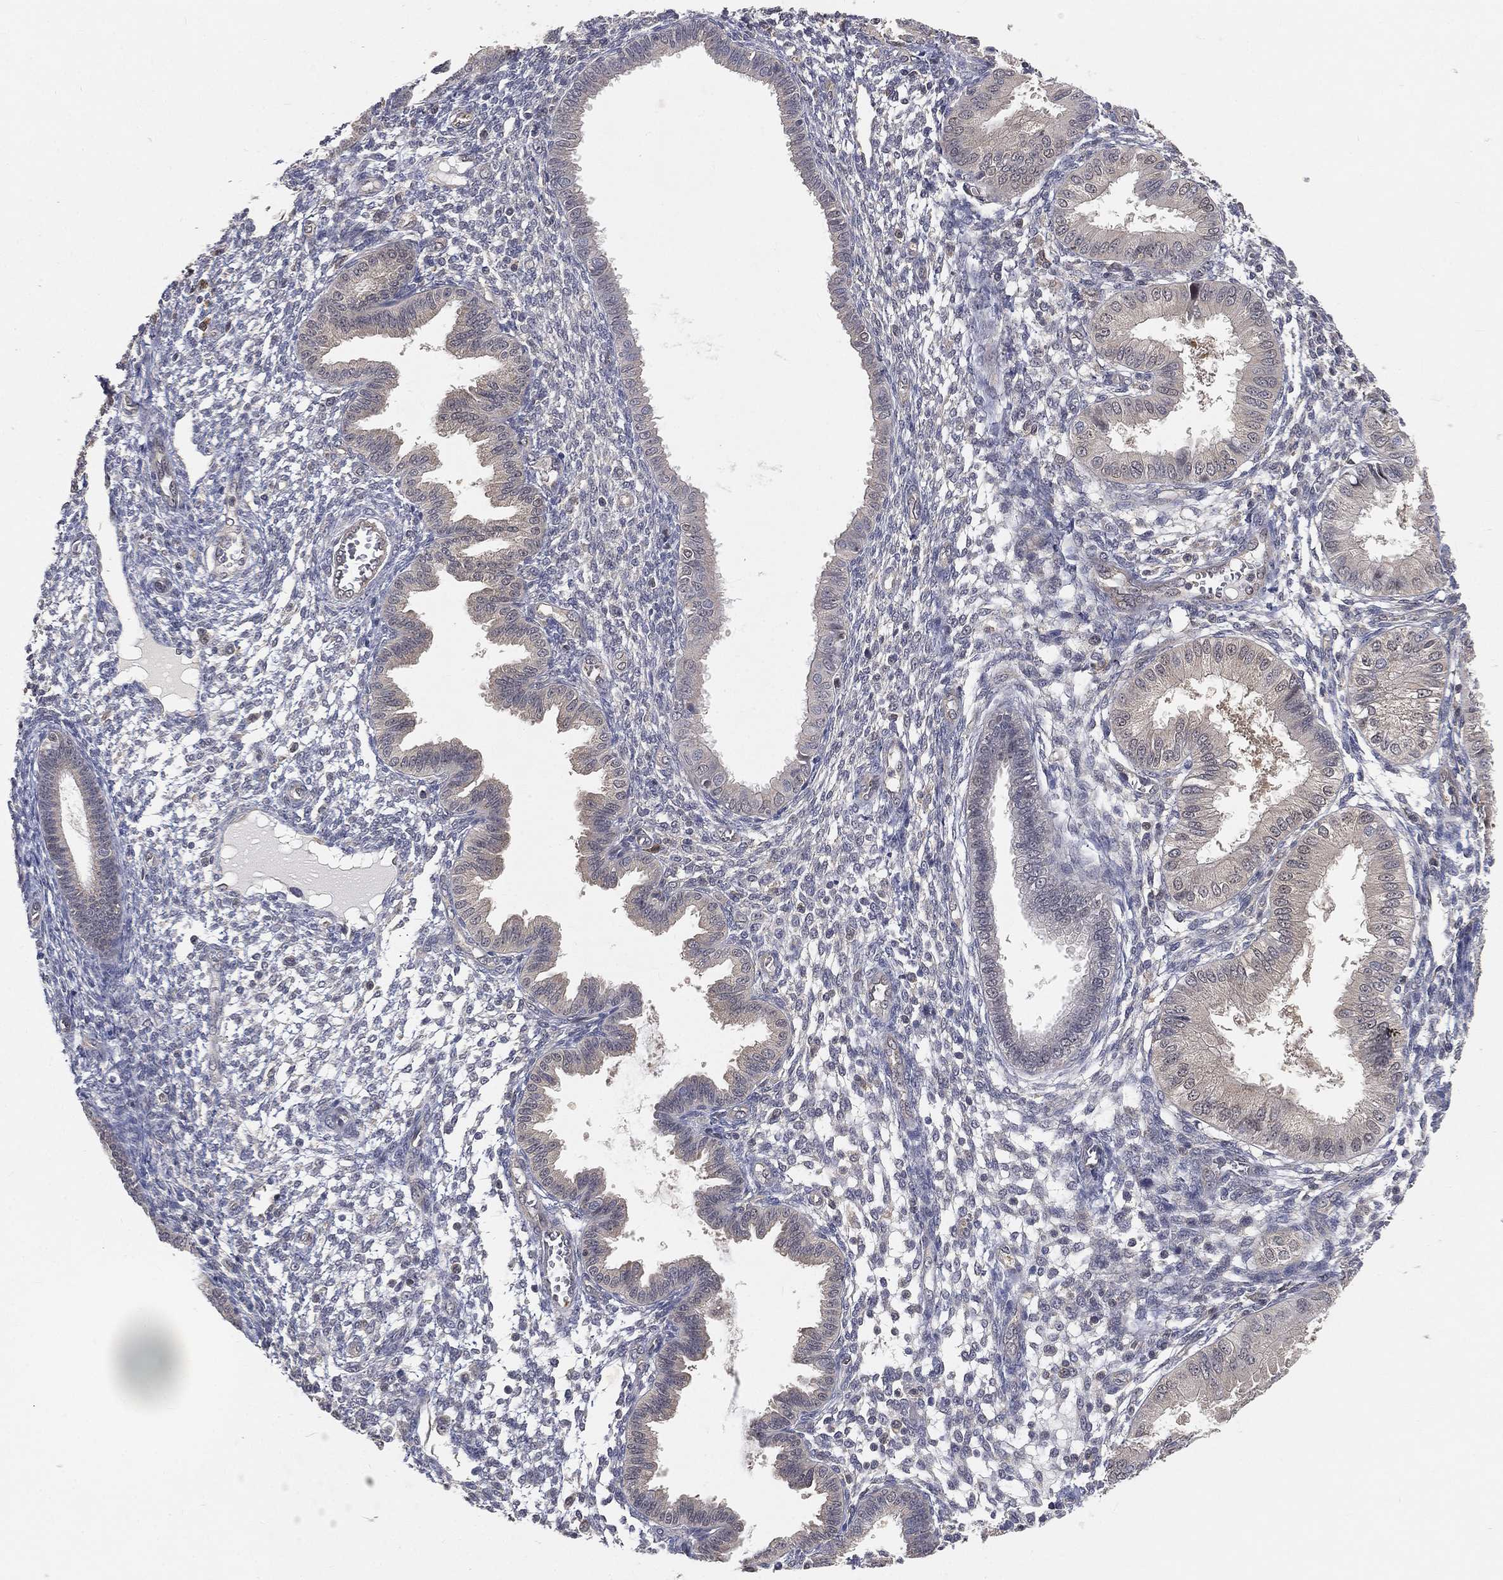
{"staining": {"intensity": "negative", "quantity": "none", "location": "none"}, "tissue": "endometrium", "cell_type": "Cells in endometrial stroma", "image_type": "normal", "snomed": [{"axis": "morphology", "description": "Normal tissue, NOS"}, {"axis": "topography", "description": "Endometrium"}], "caption": "Micrograph shows no protein staining in cells in endometrial stroma of unremarkable endometrium.", "gene": "MAPK1", "patient": {"sex": "female", "age": 43}}